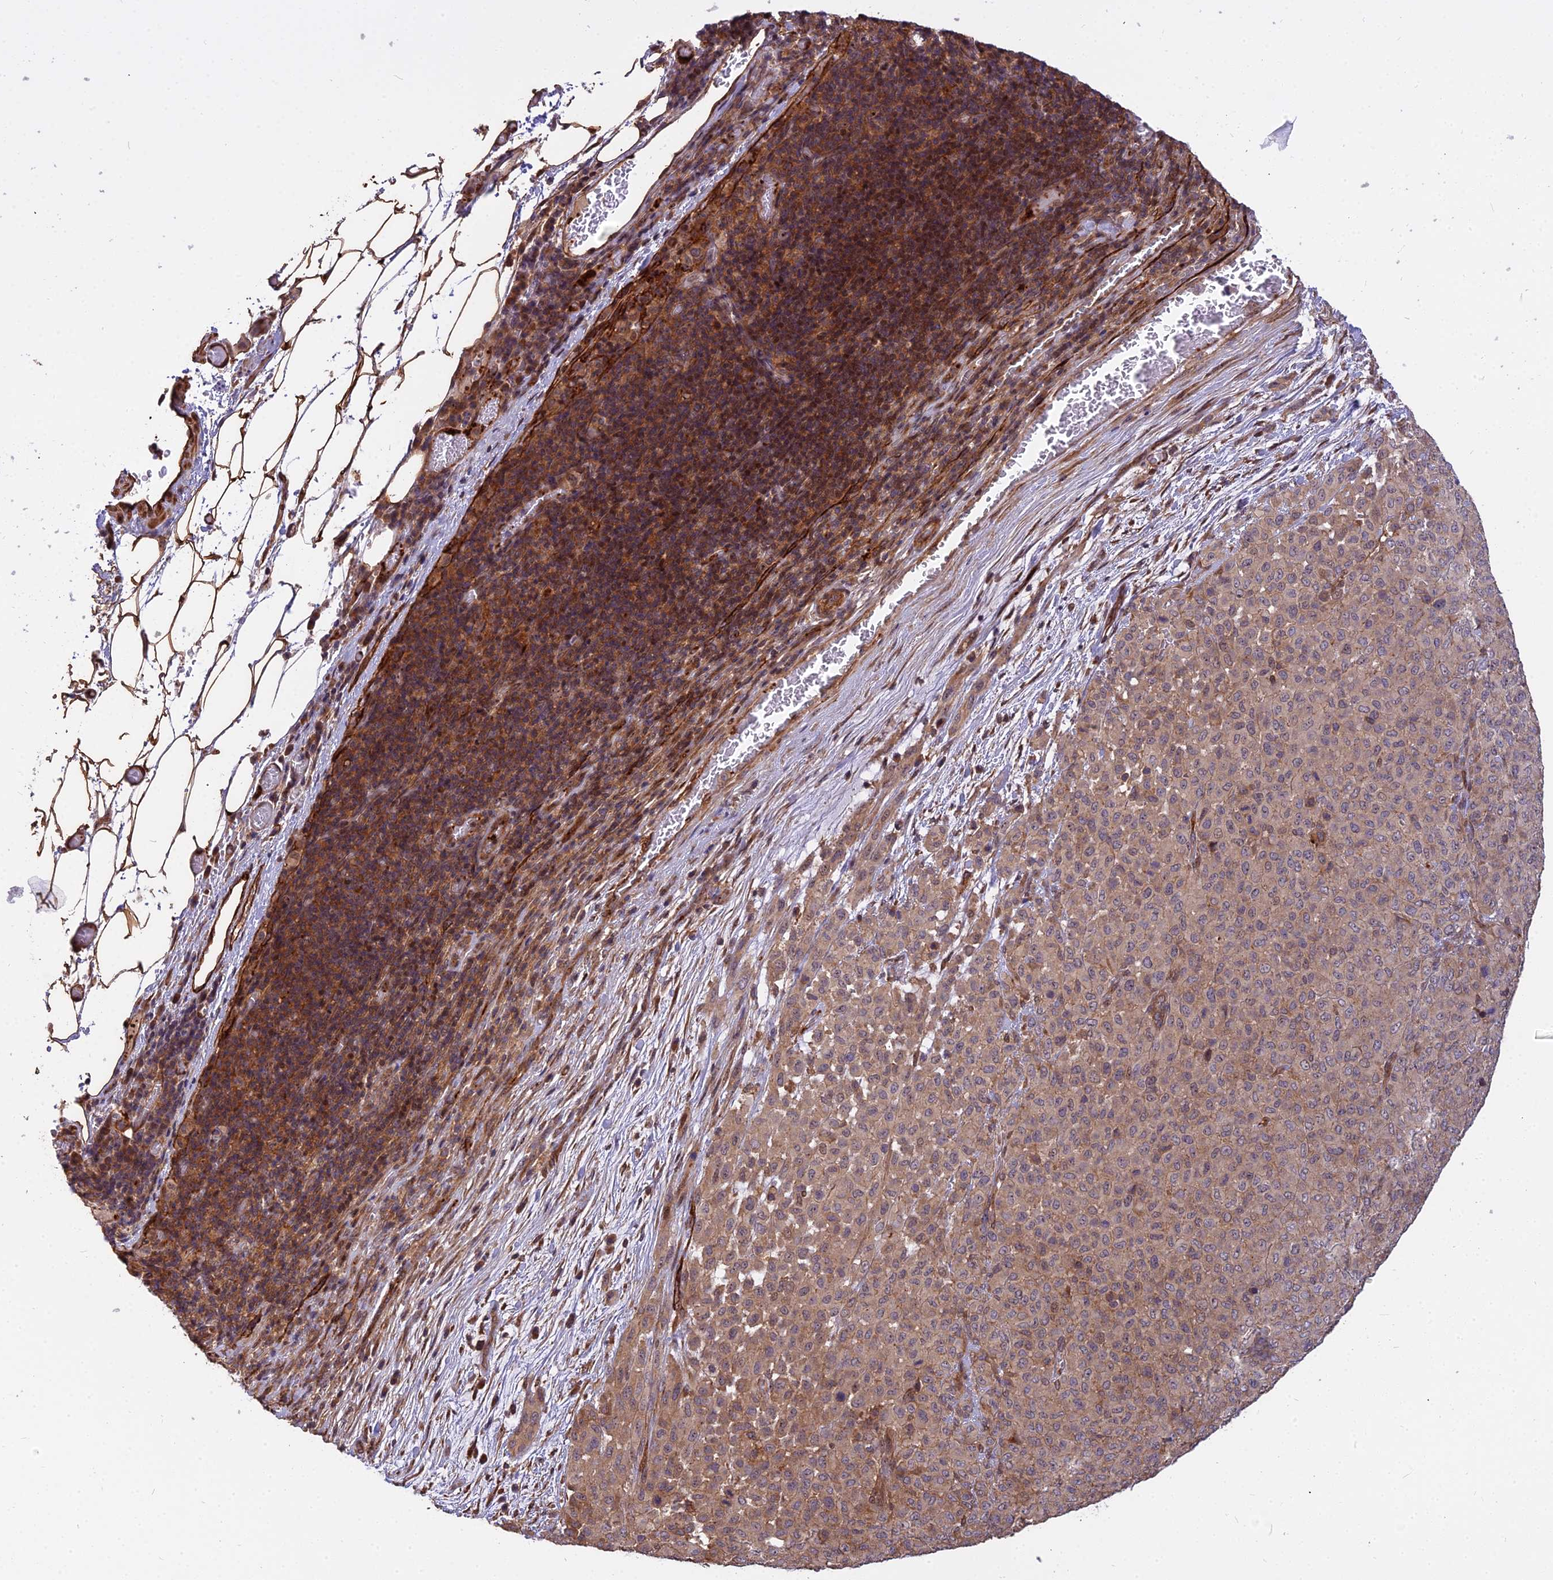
{"staining": {"intensity": "moderate", "quantity": ">75%", "location": "cytoplasmic/membranous"}, "tissue": "melanoma", "cell_type": "Tumor cells", "image_type": "cancer", "snomed": [{"axis": "morphology", "description": "Malignant melanoma, Metastatic site"}, {"axis": "topography", "description": "Skin"}], "caption": "Tumor cells demonstrate moderate cytoplasmic/membranous positivity in about >75% of cells in melanoma.", "gene": "TCEA3", "patient": {"sex": "female", "age": 81}}